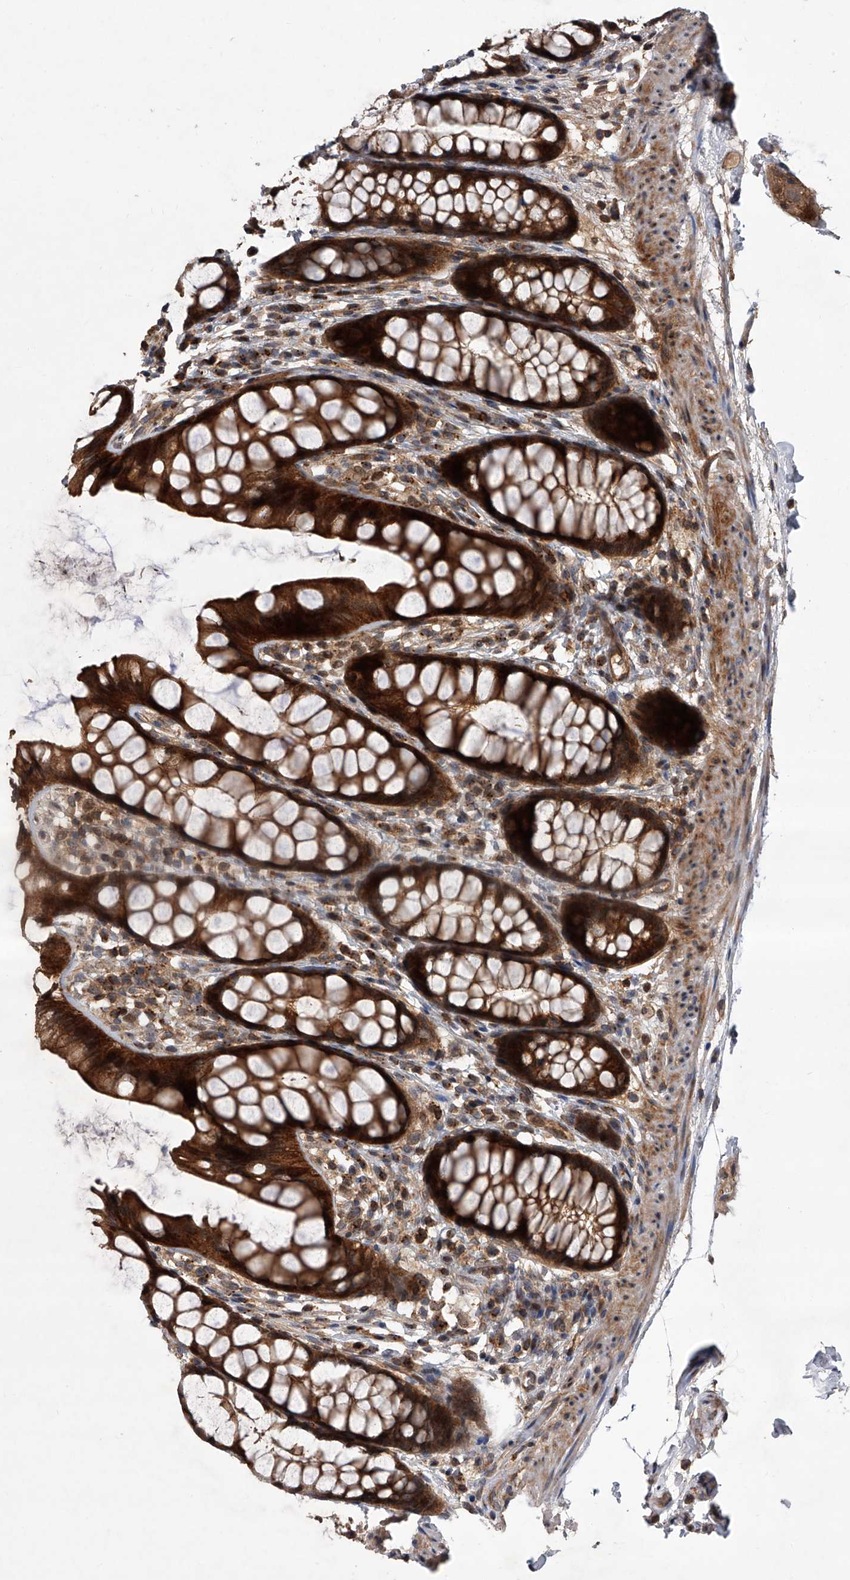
{"staining": {"intensity": "strong", "quantity": ">75%", "location": "cytoplasmic/membranous"}, "tissue": "rectum", "cell_type": "Glandular cells", "image_type": "normal", "snomed": [{"axis": "morphology", "description": "Normal tissue, NOS"}, {"axis": "topography", "description": "Rectum"}], "caption": "Human rectum stained for a protein (brown) reveals strong cytoplasmic/membranous positive staining in about >75% of glandular cells.", "gene": "USP47", "patient": {"sex": "female", "age": 65}}